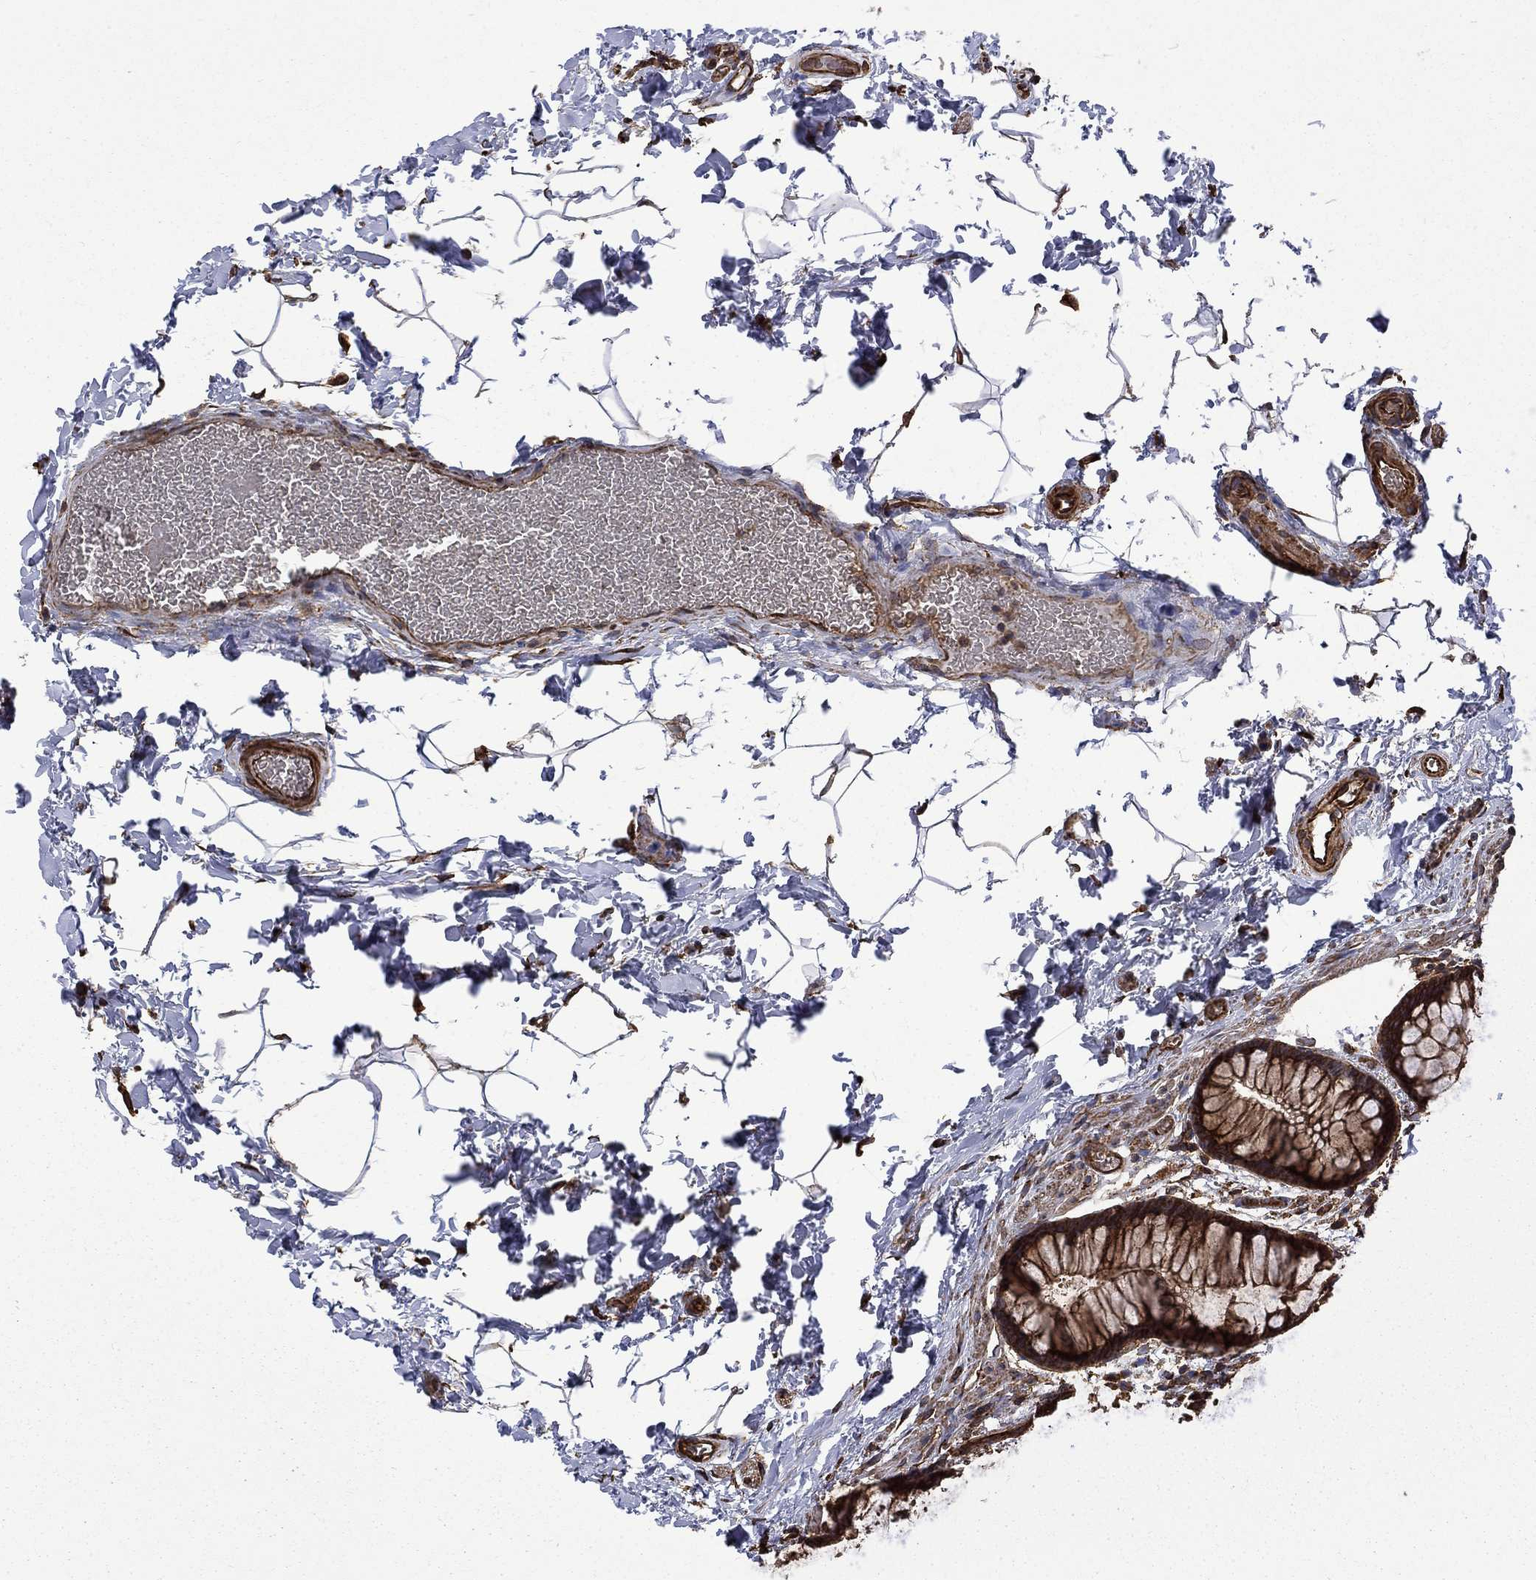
{"staining": {"intensity": "strong", "quantity": ">75%", "location": "cytoplasmic/membranous"}, "tissue": "rectum", "cell_type": "Glandular cells", "image_type": "normal", "snomed": [{"axis": "morphology", "description": "Normal tissue, NOS"}, {"axis": "topography", "description": "Rectum"}], "caption": "Approximately >75% of glandular cells in unremarkable rectum display strong cytoplasmic/membranous protein staining as visualized by brown immunohistochemical staining.", "gene": "CUTC", "patient": {"sex": "female", "age": 62}}